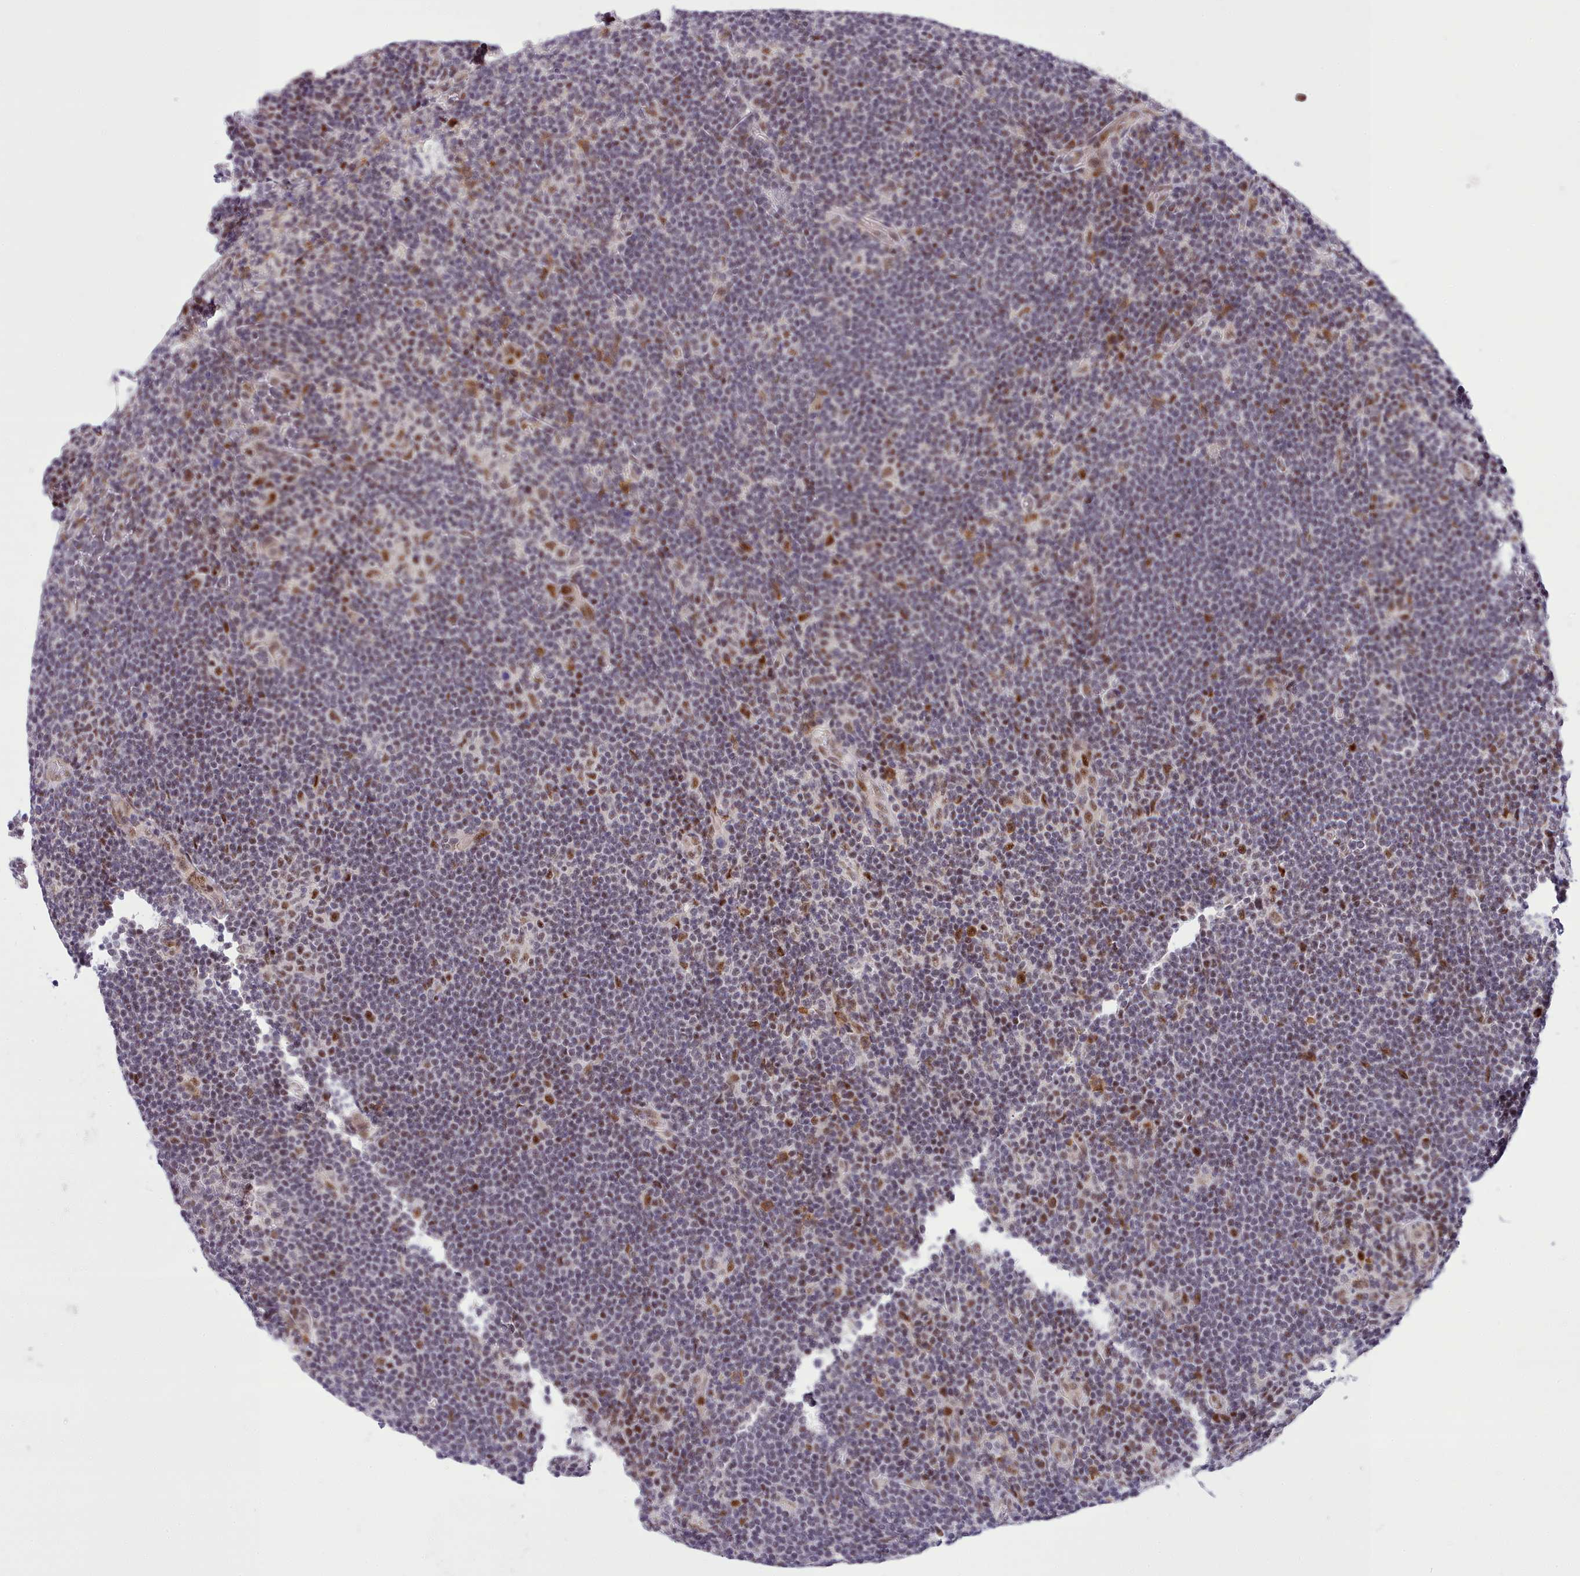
{"staining": {"intensity": "strong", "quantity": "25%-75%", "location": "nuclear"}, "tissue": "lymphoma", "cell_type": "Tumor cells", "image_type": "cancer", "snomed": [{"axis": "morphology", "description": "Hodgkin's disease, NOS"}, {"axis": "topography", "description": "Lymph node"}], "caption": "This is a histology image of IHC staining of lymphoma, which shows strong expression in the nuclear of tumor cells.", "gene": "HOXB7", "patient": {"sex": "female", "age": 57}}